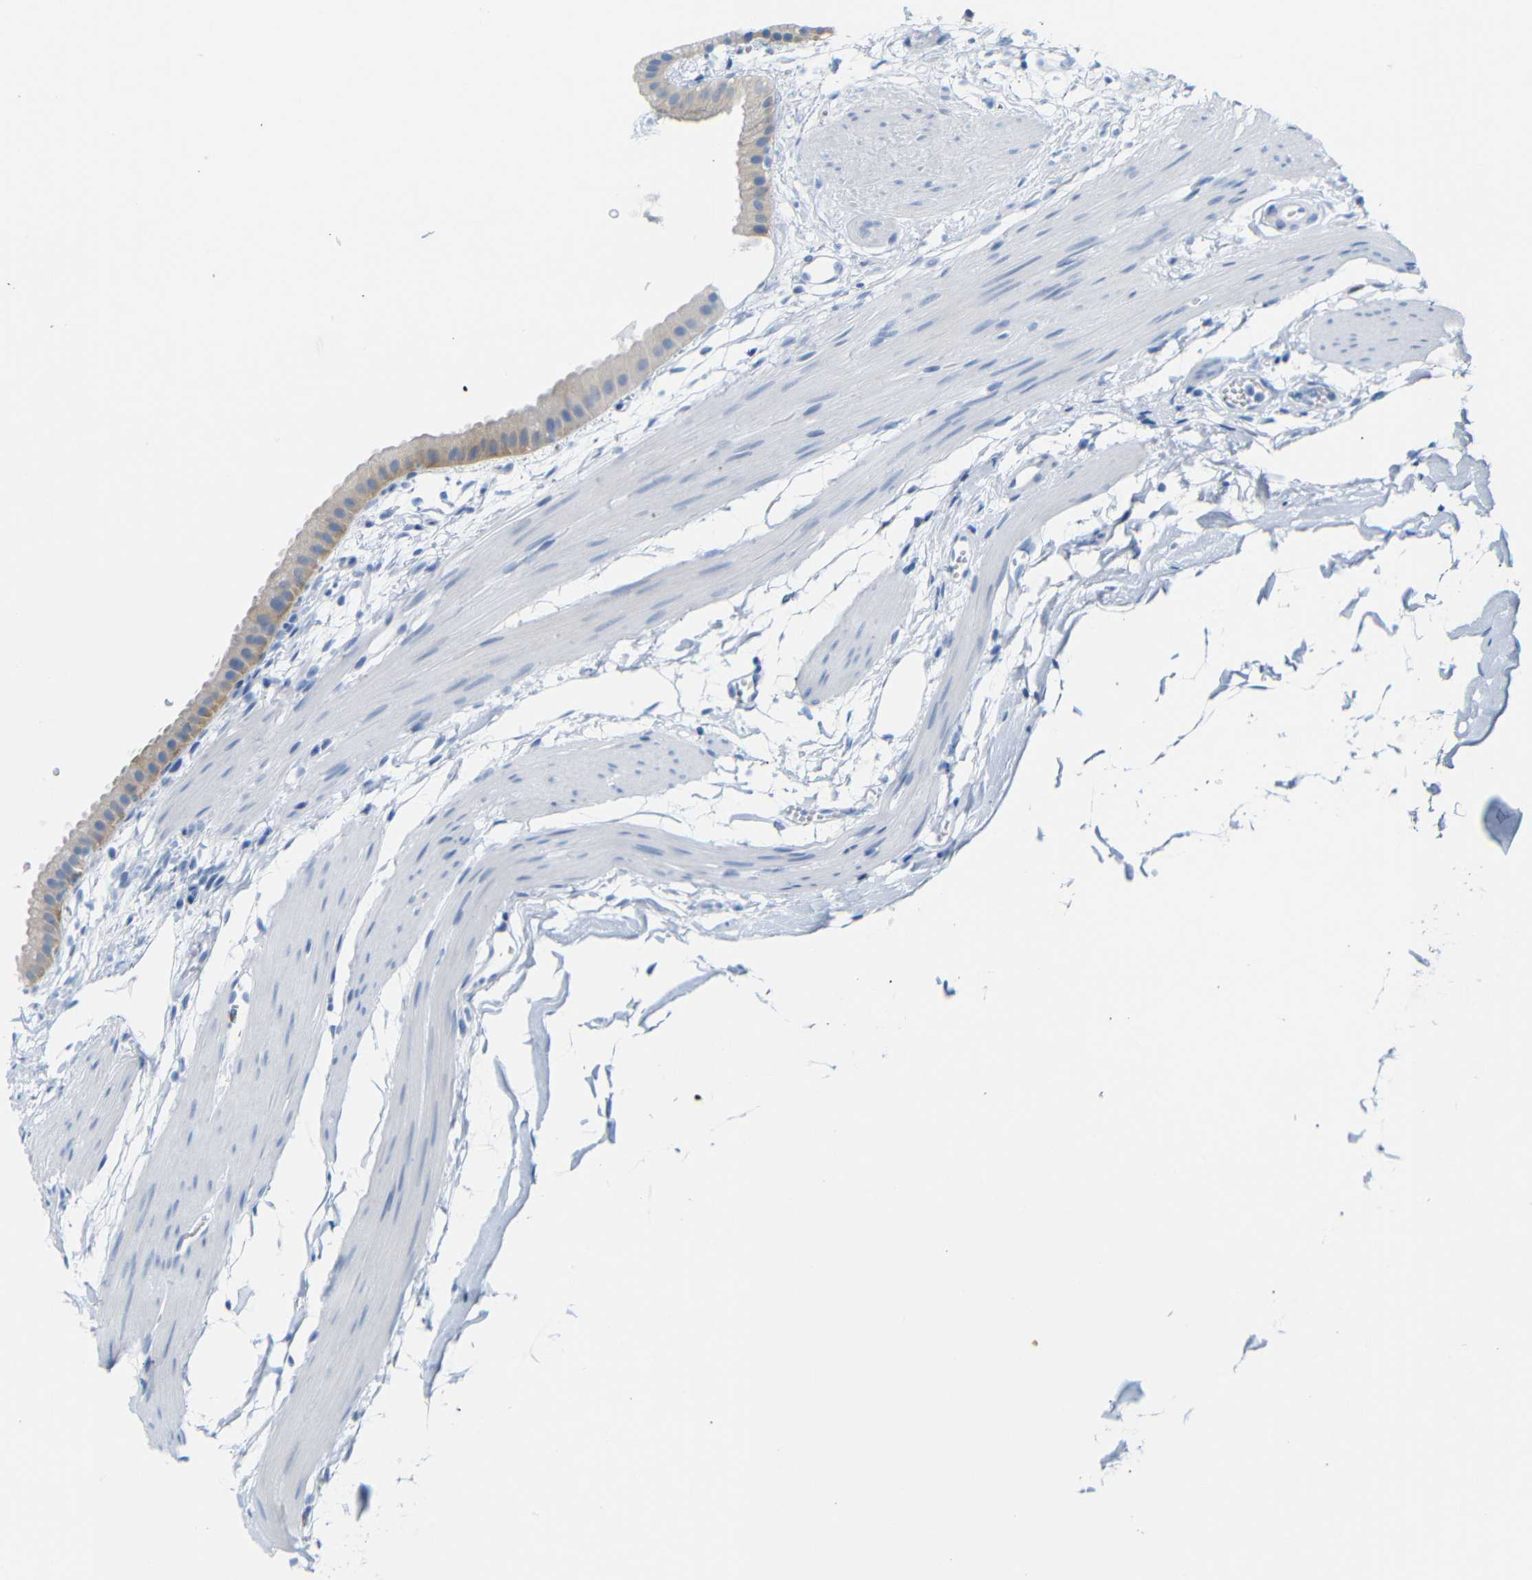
{"staining": {"intensity": "weak", "quantity": "25%-75%", "location": "cytoplasmic/membranous"}, "tissue": "gallbladder", "cell_type": "Glandular cells", "image_type": "normal", "snomed": [{"axis": "morphology", "description": "Normal tissue, NOS"}, {"axis": "topography", "description": "Gallbladder"}], "caption": "Immunohistochemistry staining of unremarkable gallbladder, which exhibits low levels of weak cytoplasmic/membranous positivity in about 25%-75% of glandular cells indicating weak cytoplasmic/membranous protein expression. The staining was performed using DAB (brown) for protein detection and nuclei were counterstained in hematoxylin (blue).", "gene": "FCRL1", "patient": {"sex": "female", "age": 64}}